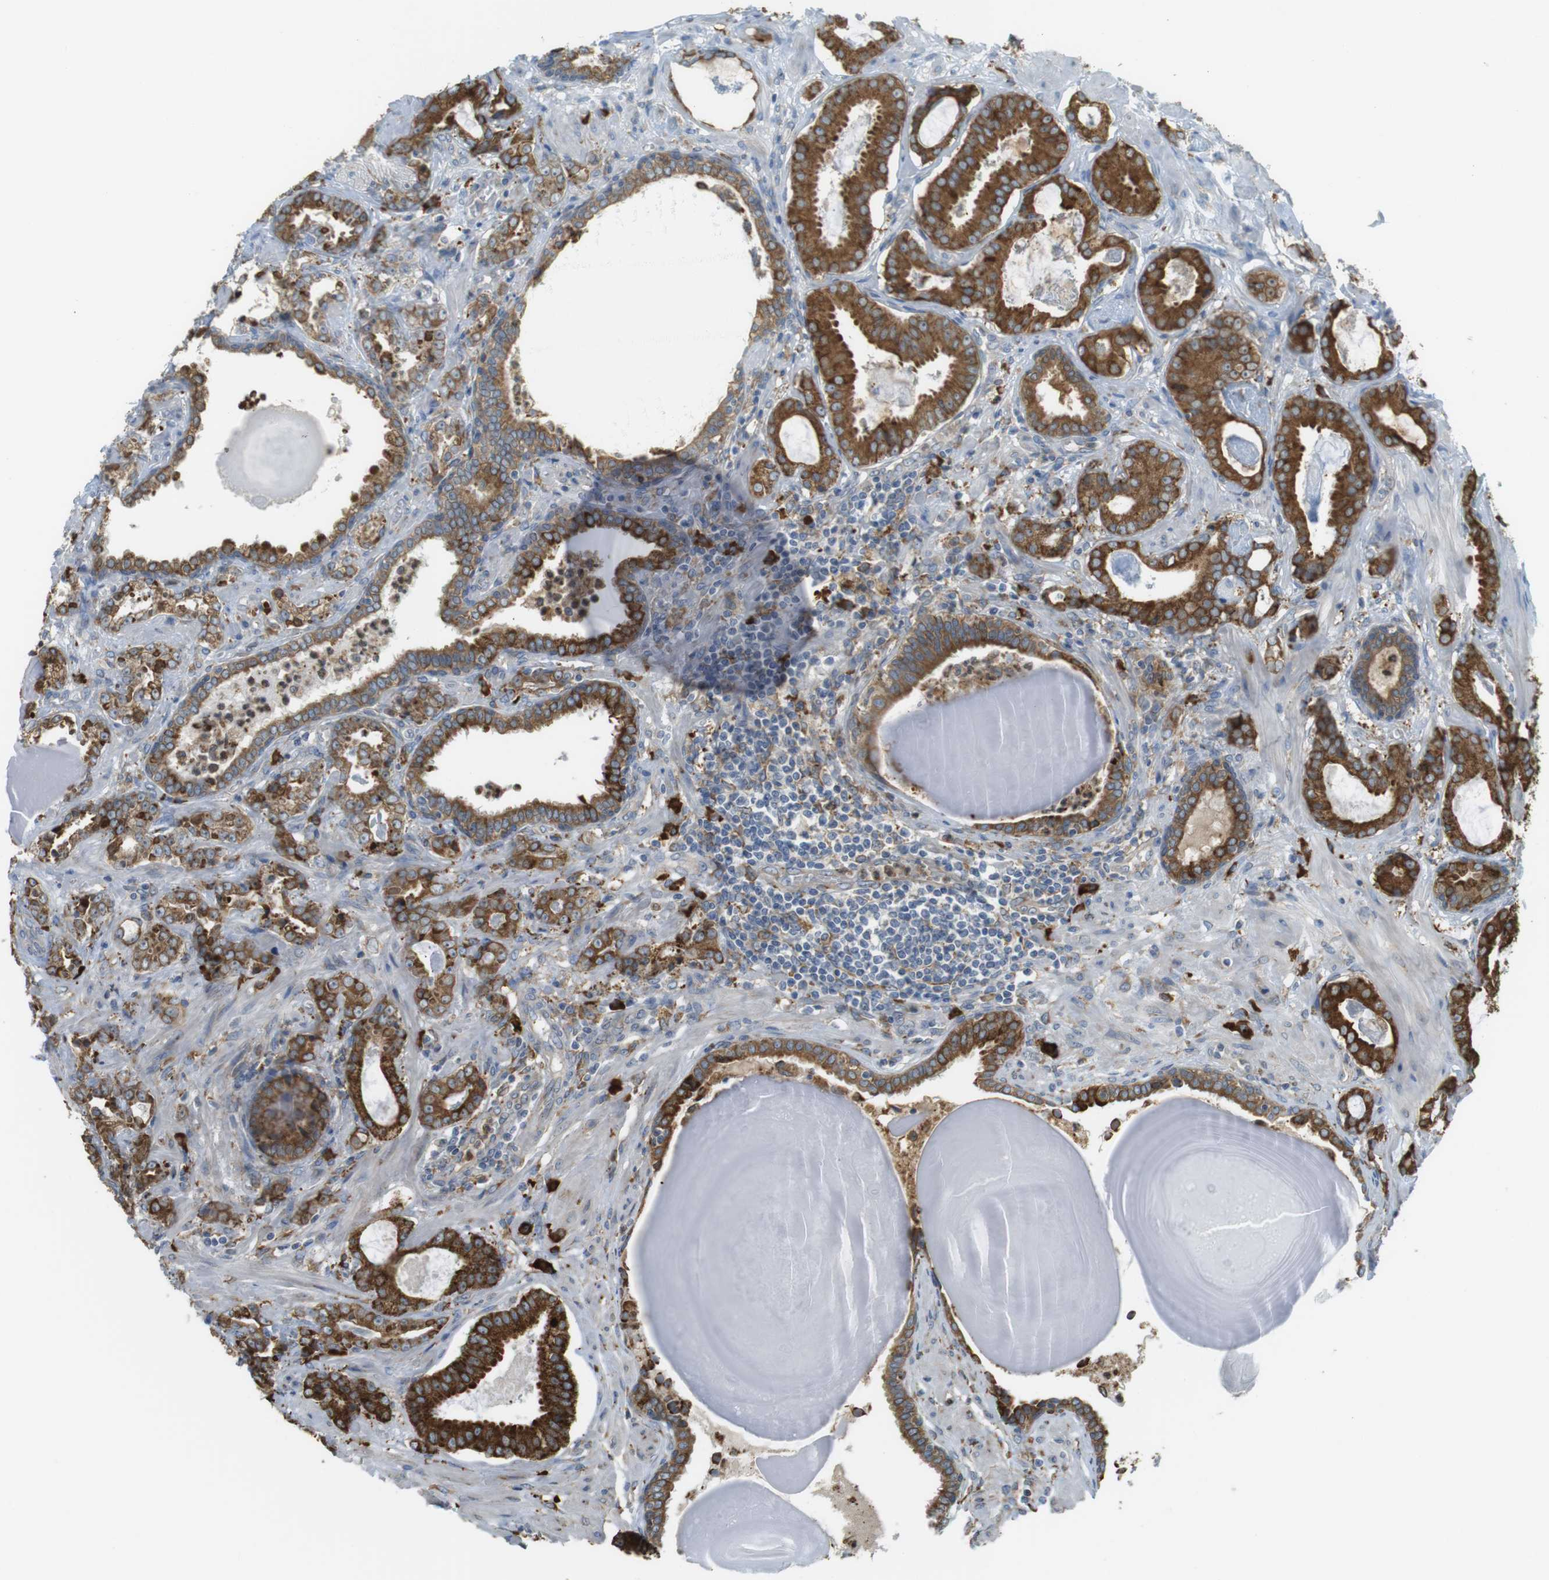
{"staining": {"intensity": "strong", "quantity": ">75%", "location": "cytoplasmic/membranous"}, "tissue": "prostate cancer", "cell_type": "Tumor cells", "image_type": "cancer", "snomed": [{"axis": "morphology", "description": "Adenocarcinoma, Low grade"}, {"axis": "topography", "description": "Prostate"}], "caption": "The immunohistochemical stain highlights strong cytoplasmic/membranous expression in tumor cells of prostate low-grade adenocarcinoma tissue.", "gene": "MBOAT2", "patient": {"sex": "male", "age": 53}}